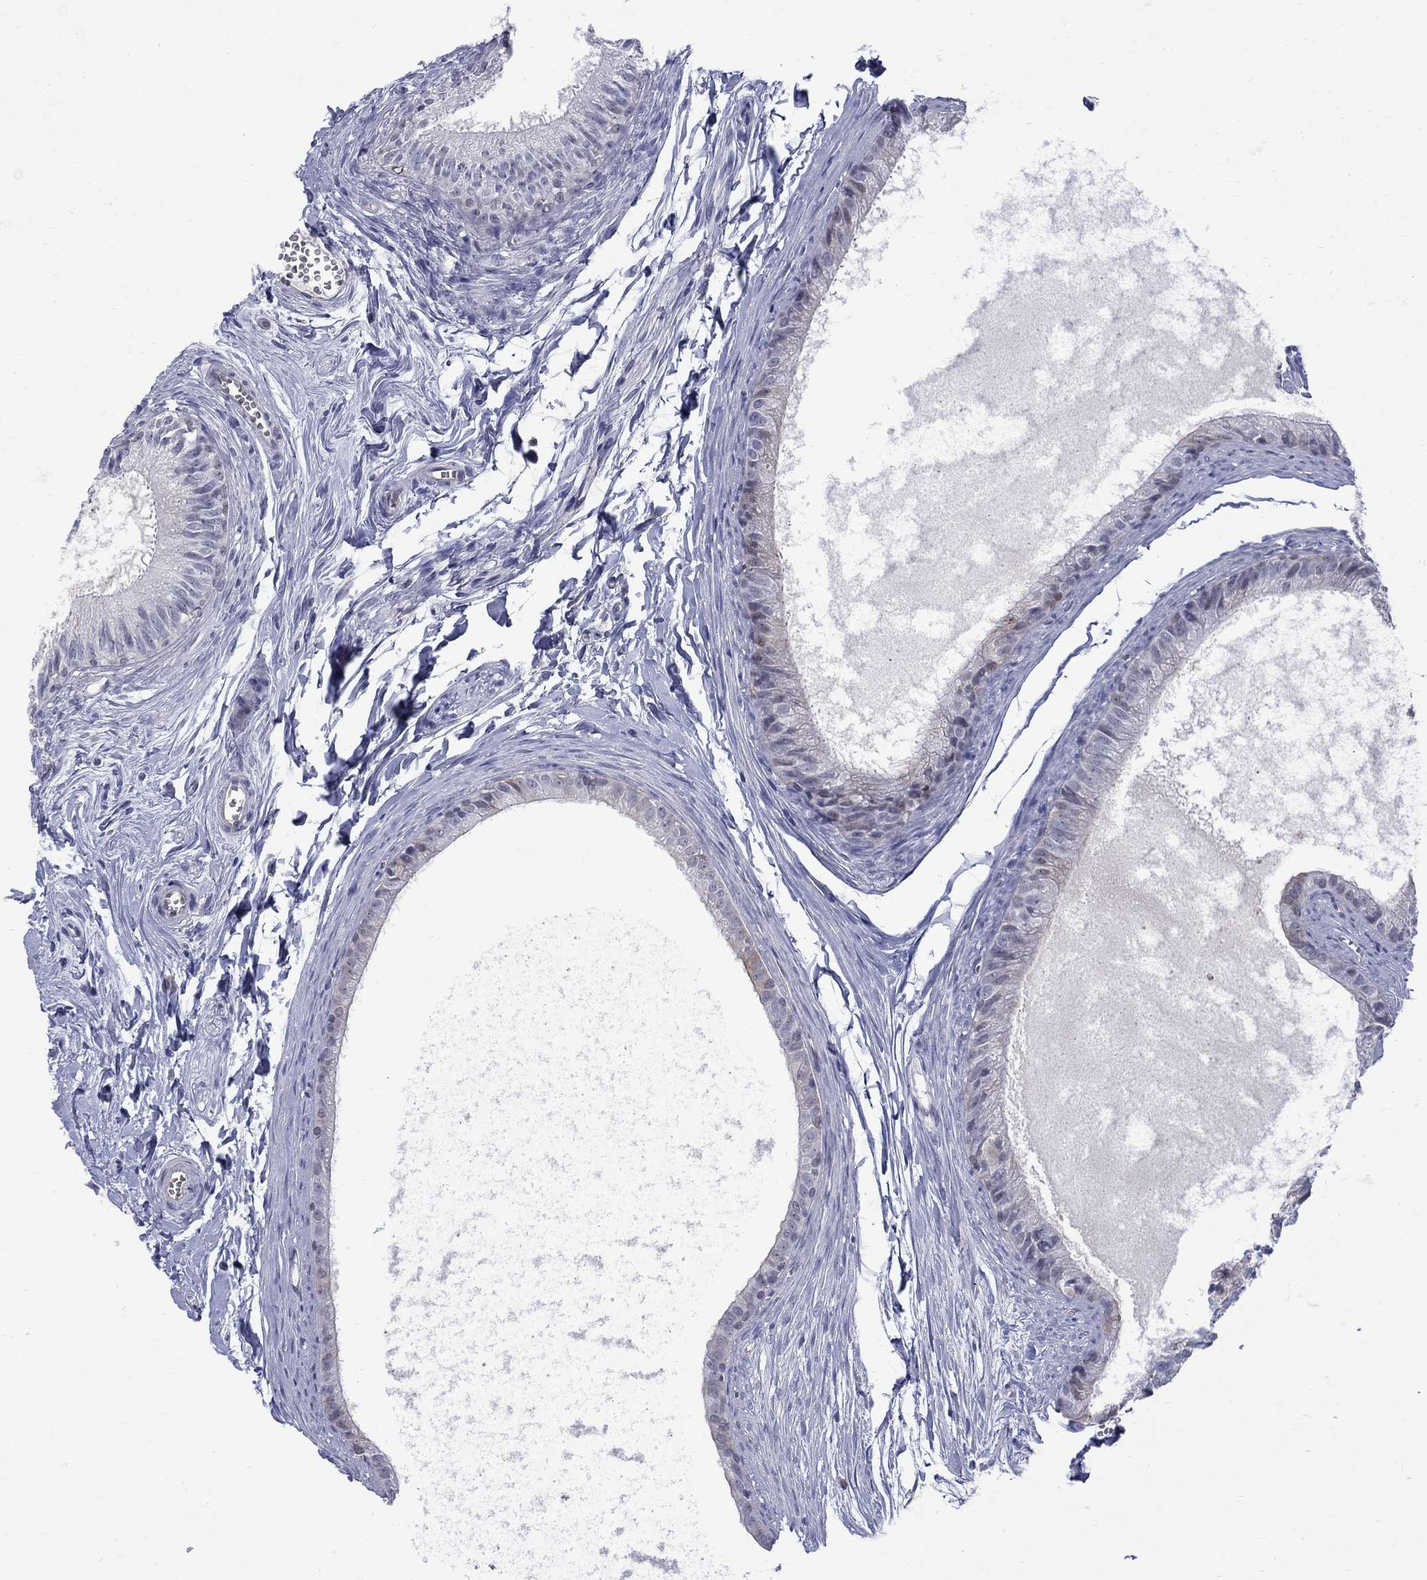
{"staining": {"intensity": "moderate", "quantity": "<25%", "location": "nuclear"}, "tissue": "epididymis", "cell_type": "Glandular cells", "image_type": "normal", "snomed": [{"axis": "morphology", "description": "Normal tissue, NOS"}, {"axis": "topography", "description": "Epididymis"}], "caption": "Immunohistochemical staining of normal epididymis shows moderate nuclear protein staining in about <25% of glandular cells.", "gene": "HKDC1", "patient": {"sex": "male", "age": 51}}